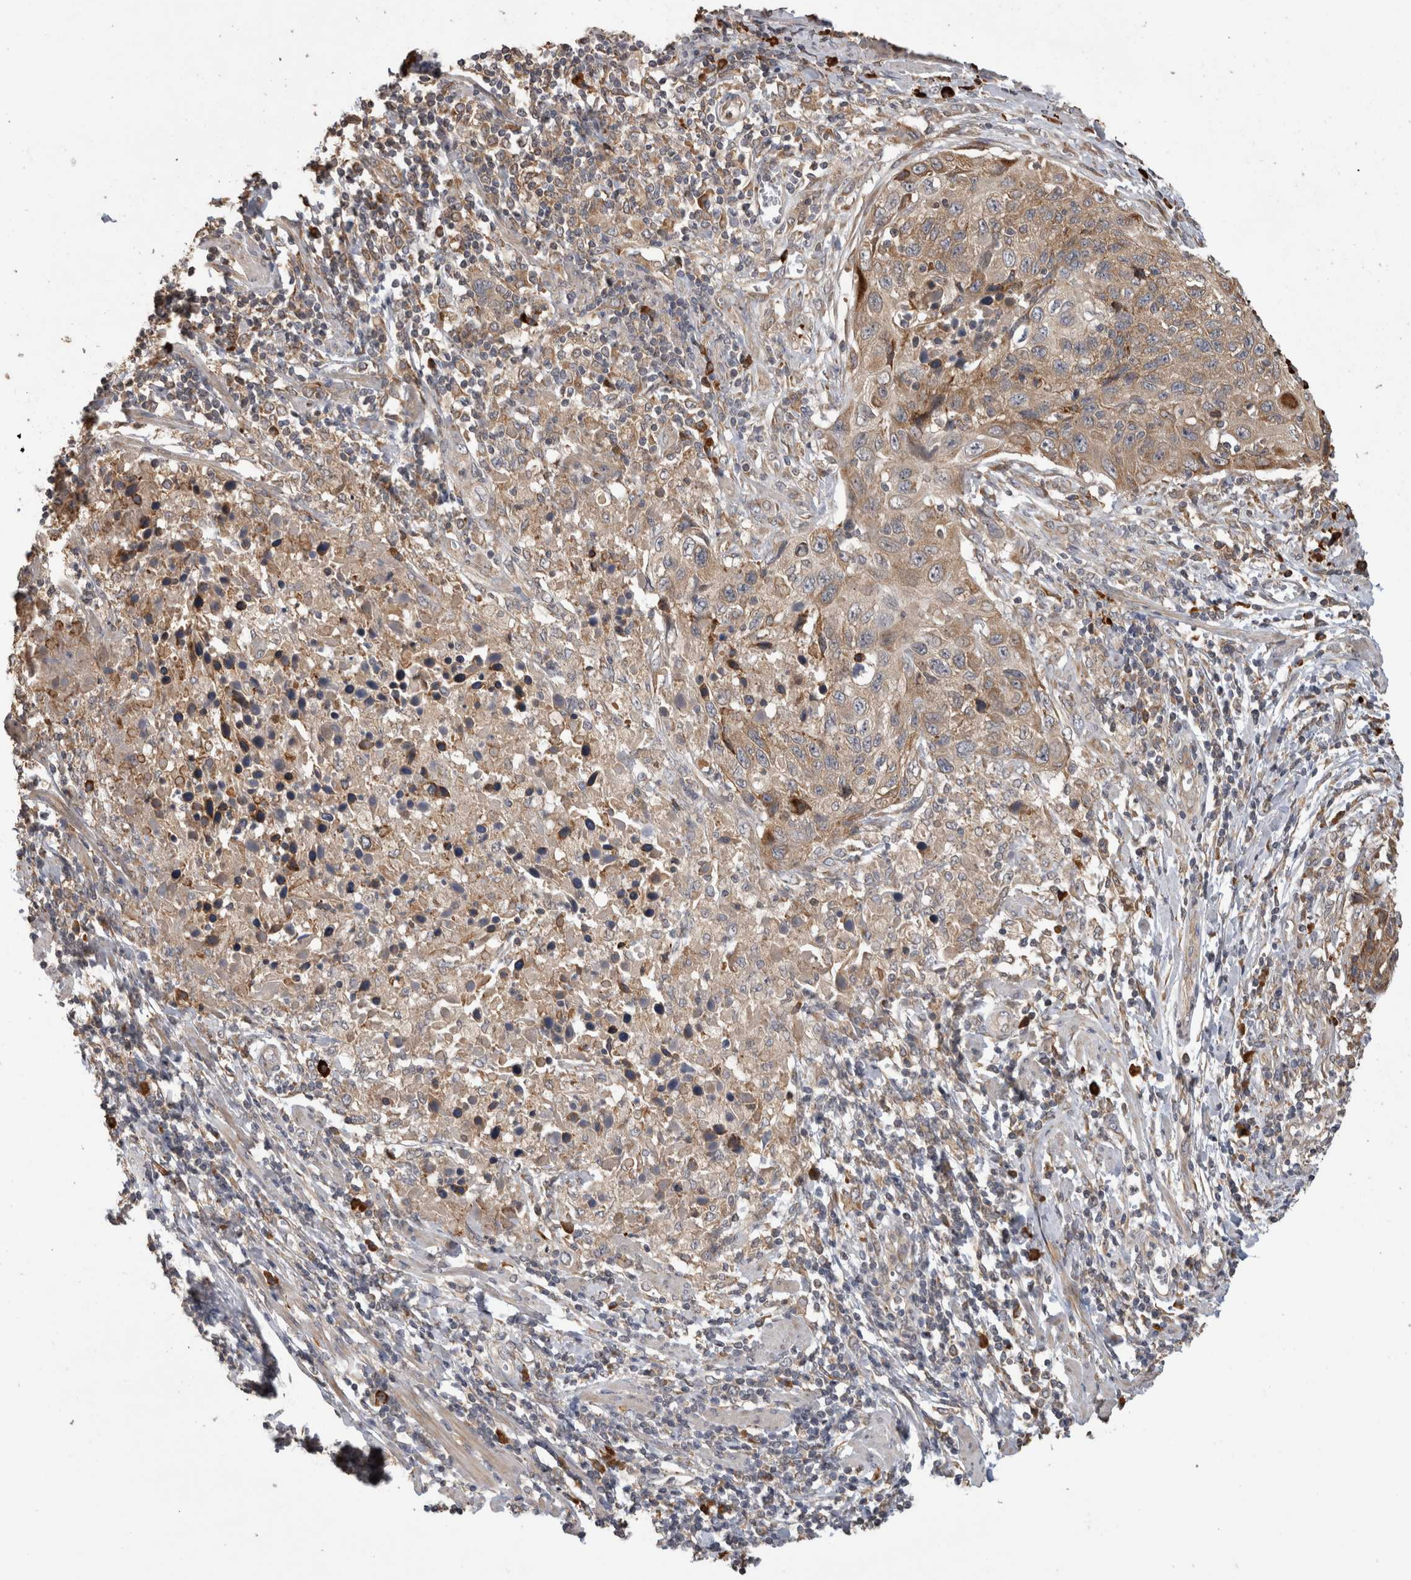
{"staining": {"intensity": "weak", "quantity": "25%-75%", "location": "cytoplasmic/membranous"}, "tissue": "cervical cancer", "cell_type": "Tumor cells", "image_type": "cancer", "snomed": [{"axis": "morphology", "description": "Squamous cell carcinoma, NOS"}, {"axis": "topography", "description": "Cervix"}], "caption": "IHC micrograph of neoplastic tissue: human cervical cancer stained using immunohistochemistry (IHC) demonstrates low levels of weak protein expression localized specifically in the cytoplasmic/membranous of tumor cells, appearing as a cytoplasmic/membranous brown color.", "gene": "TBCE", "patient": {"sex": "female", "age": 53}}